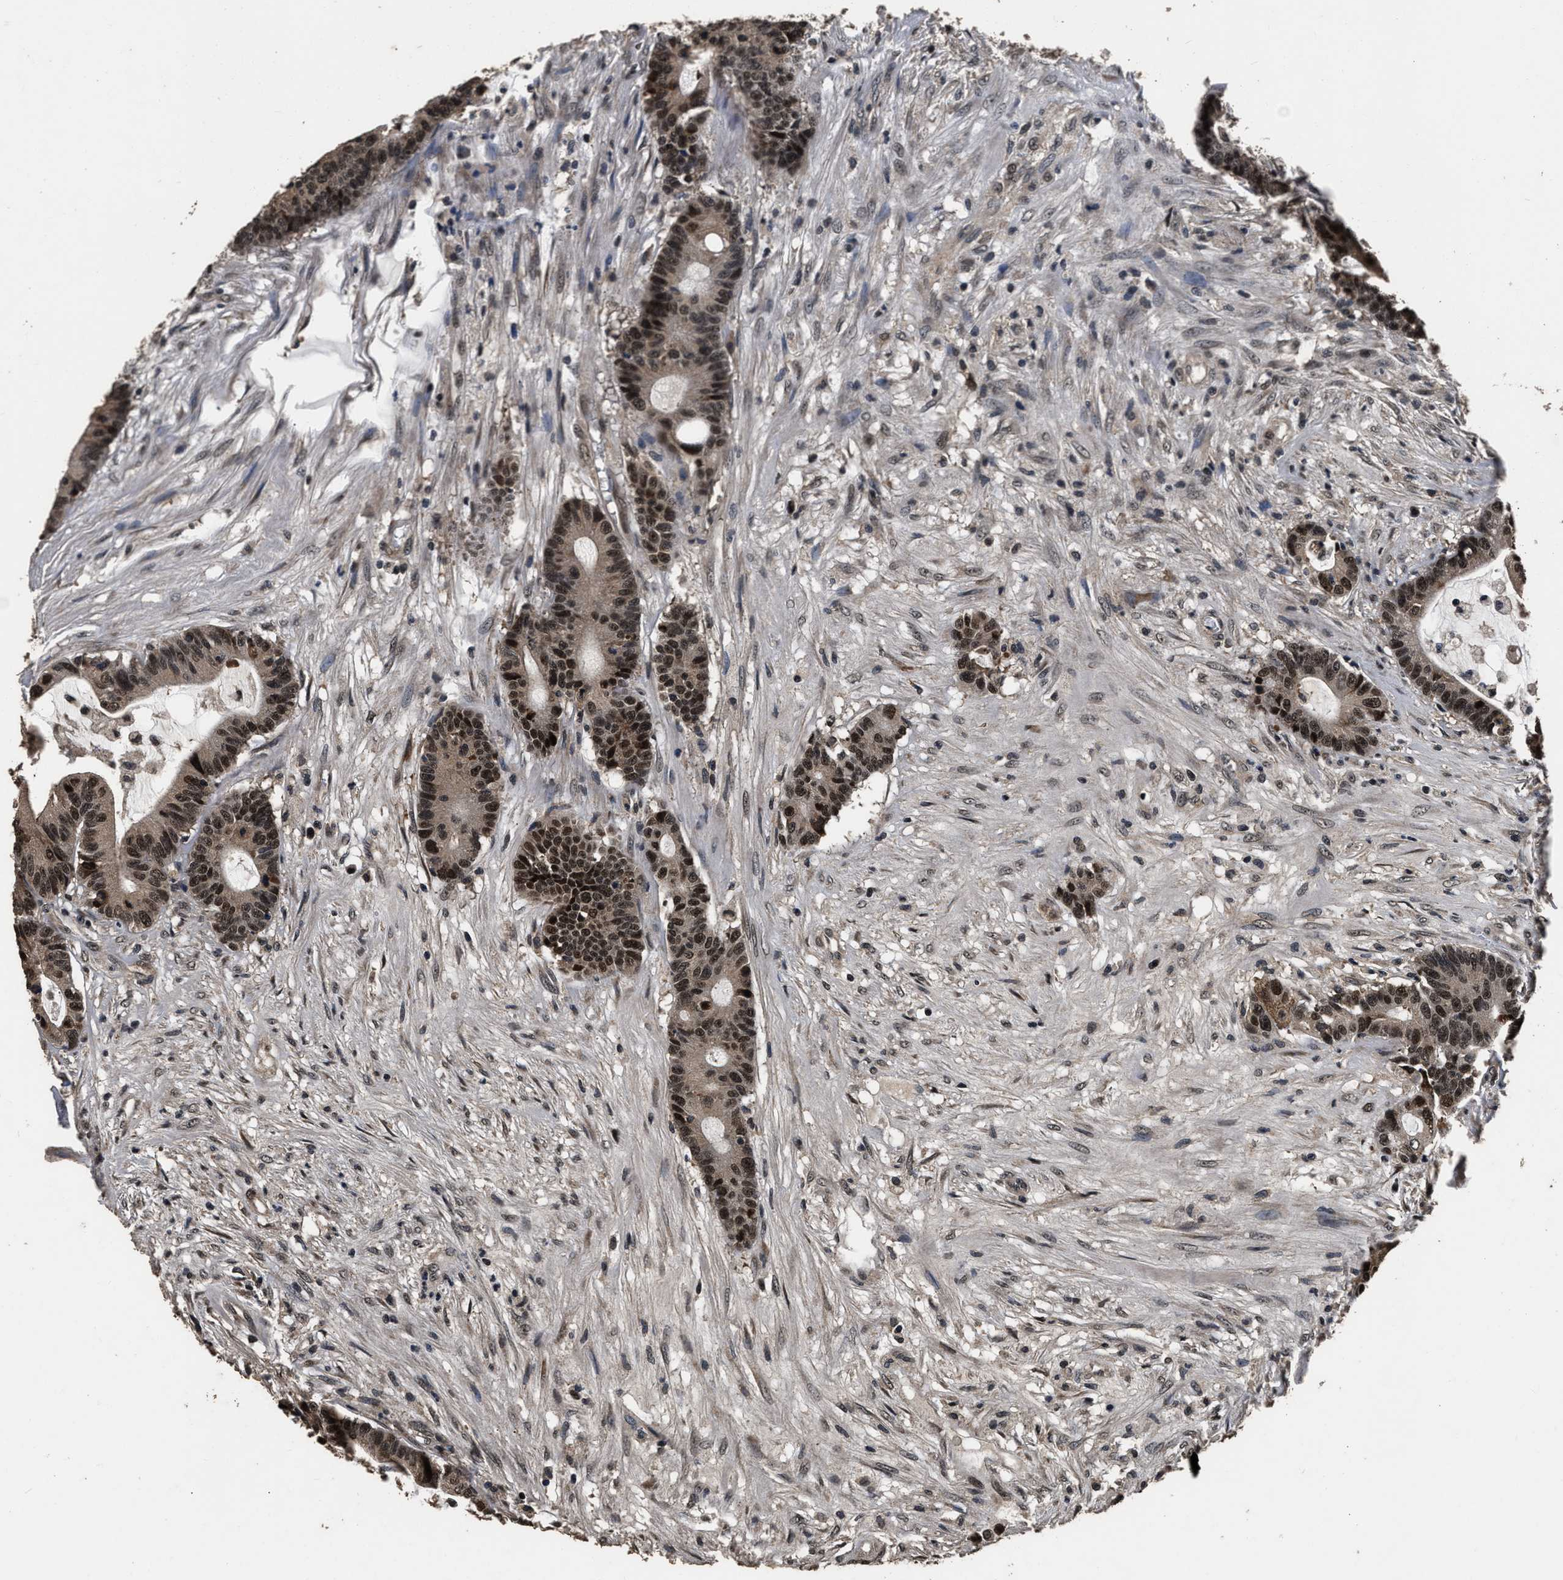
{"staining": {"intensity": "strong", "quantity": ">75%", "location": "nuclear"}, "tissue": "colorectal cancer", "cell_type": "Tumor cells", "image_type": "cancer", "snomed": [{"axis": "morphology", "description": "Adenocarcinoma, NOS"}, {"axis": "topography", "description": "Colon"}], "caption": "Human adenocarcinoma (colorectal) stained with a protein marker exhibits strong staining in tumor cells.", "gene": "CSTF1", "patient": {"sex": "female", "age": 84}}